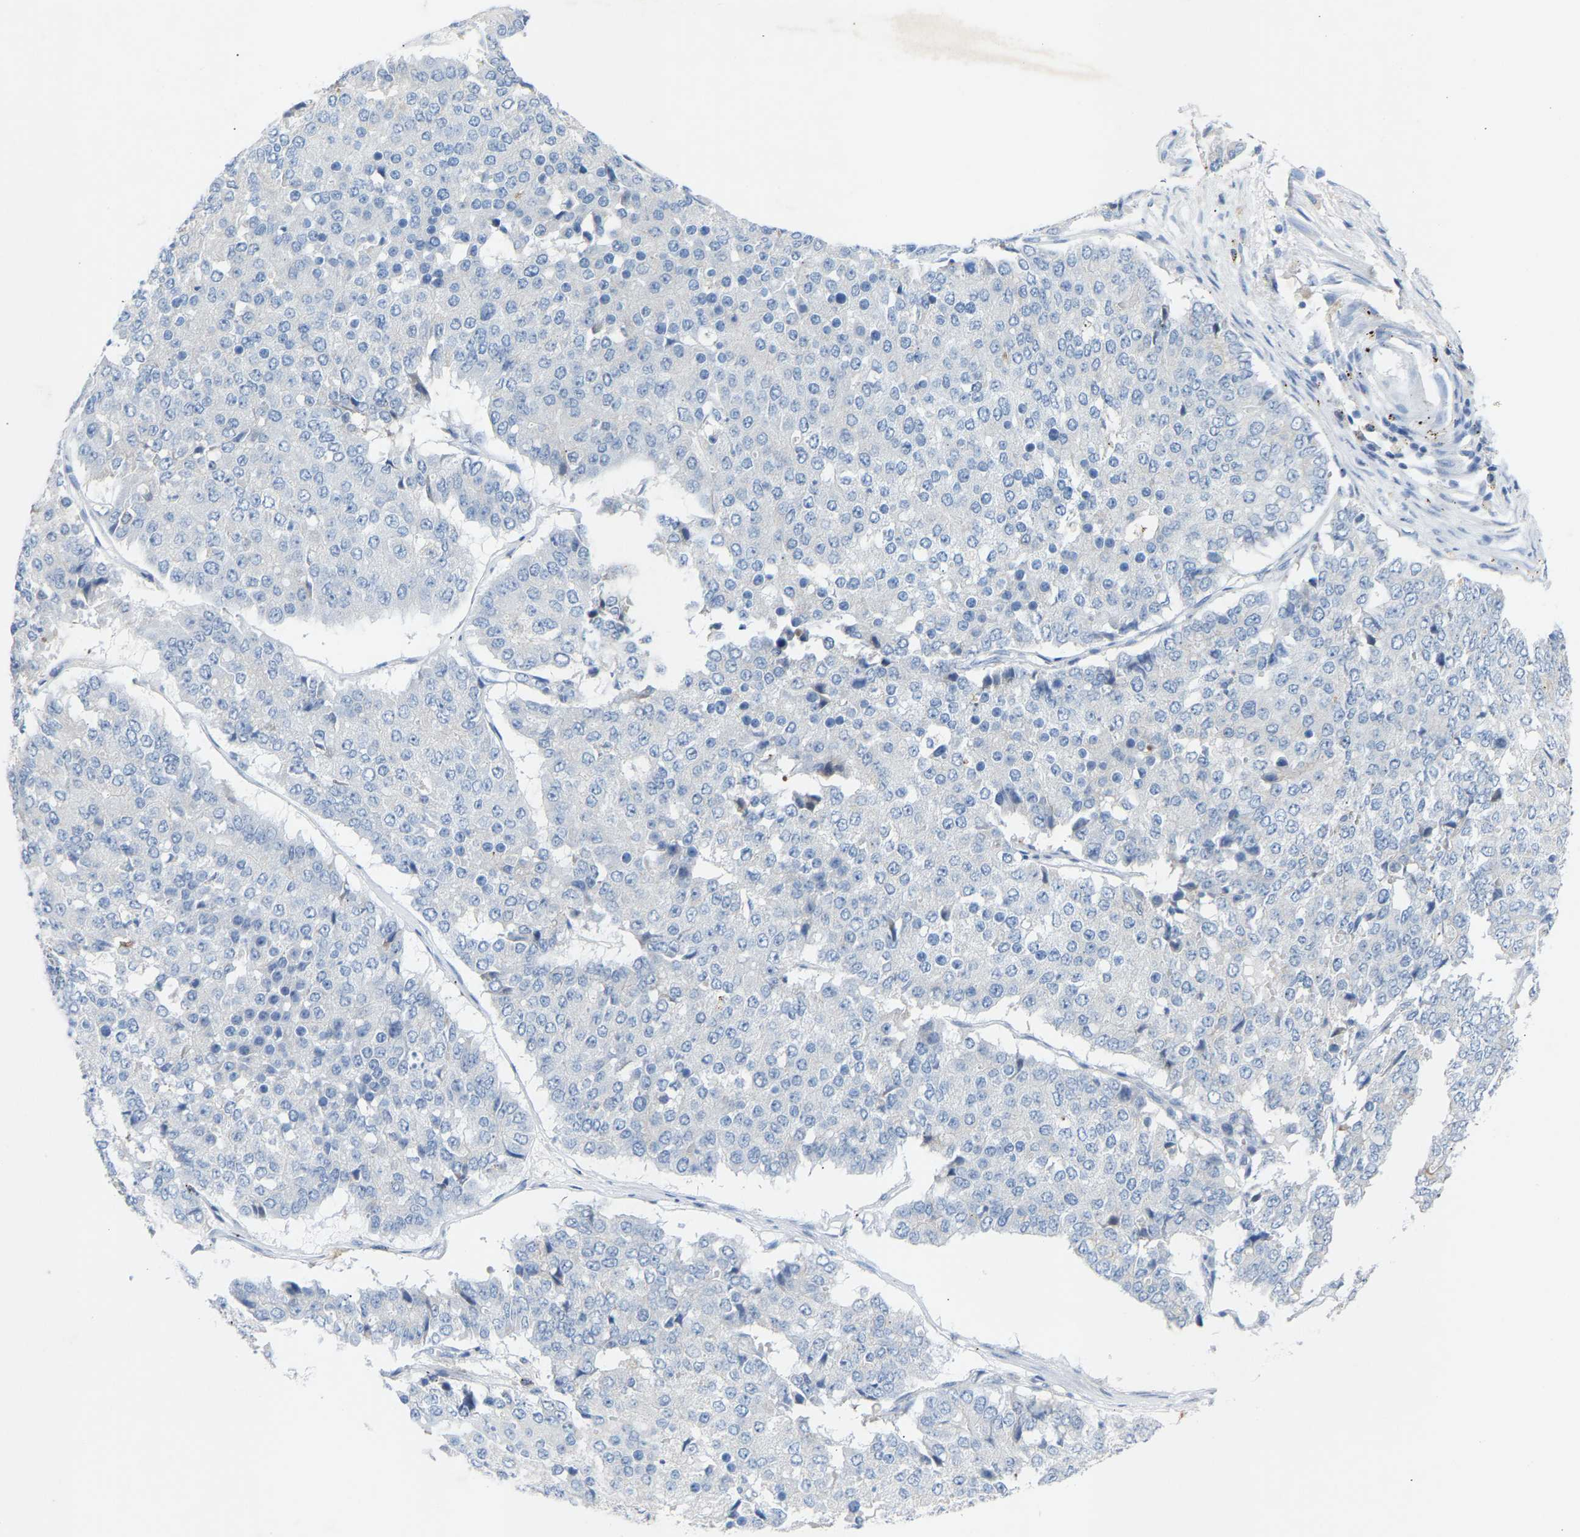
{"staining": {"intensity": "negative", "quantity": "none", "location": "none"}, "tissue": "pancreatic cancer", "cell_type": "Tumor cells", "image_type": "cancer", "snomed": [{"axis": "morphology", "description": "Adenocarcinoma, NOS"}, {"axis": "topography", "description": "Pancreas"}], "caption": "The immunohistochemistry photomicrograph has no significant positivity in tumor cells of pancreatic cancer tissue.", "gene": "PEX1", "patient": {"sex": "male", "age": 50}}